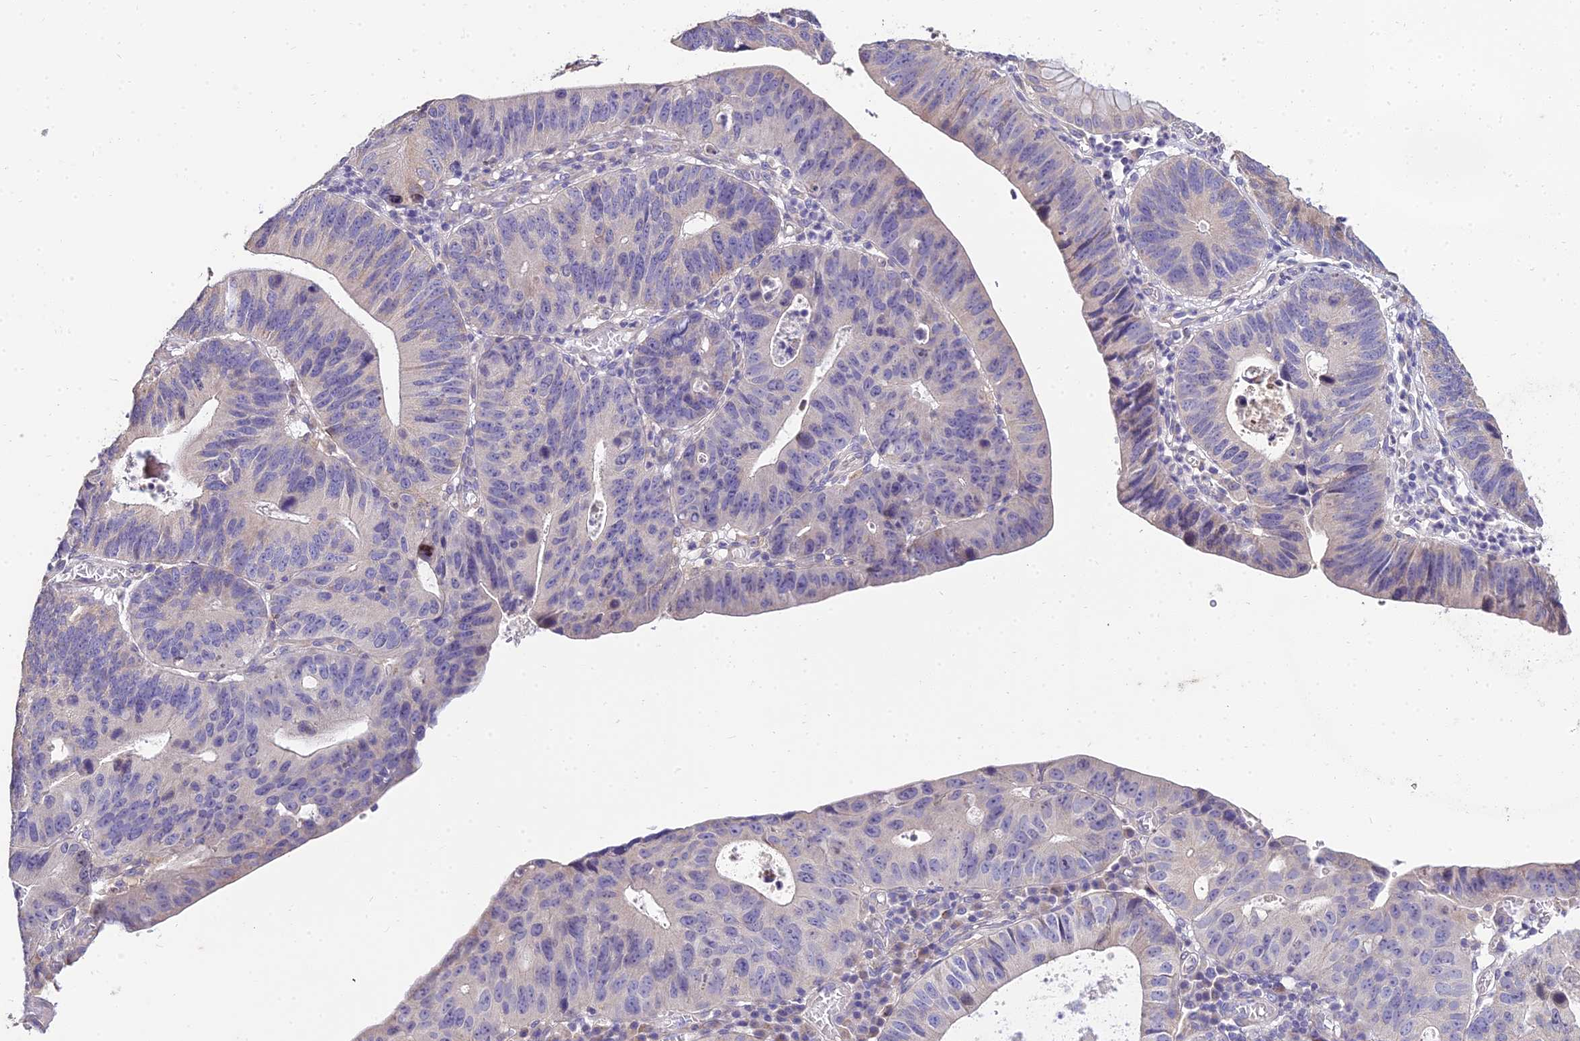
{"staining": {"intensity": "negative", "quantity": "none", "location": "none"}, "tissue": "stomach cancer", "cell_type": "Tumor cells", "image_type": "cancer", "snomed": [{"axis": "morphology", "description": "Adenocarcinoma, NOS"}, {"axis": "topography", "description": "Stomach"}], "caption": "IHC image of neoplastic tissue: stomach adenocarcinoma stained with DAB (3,3'-diaminobenzidine) shows no significant protein positivity in tumor cells.", "gene": "ARL8B", "patient": {"sex": "male", "age": 59}}